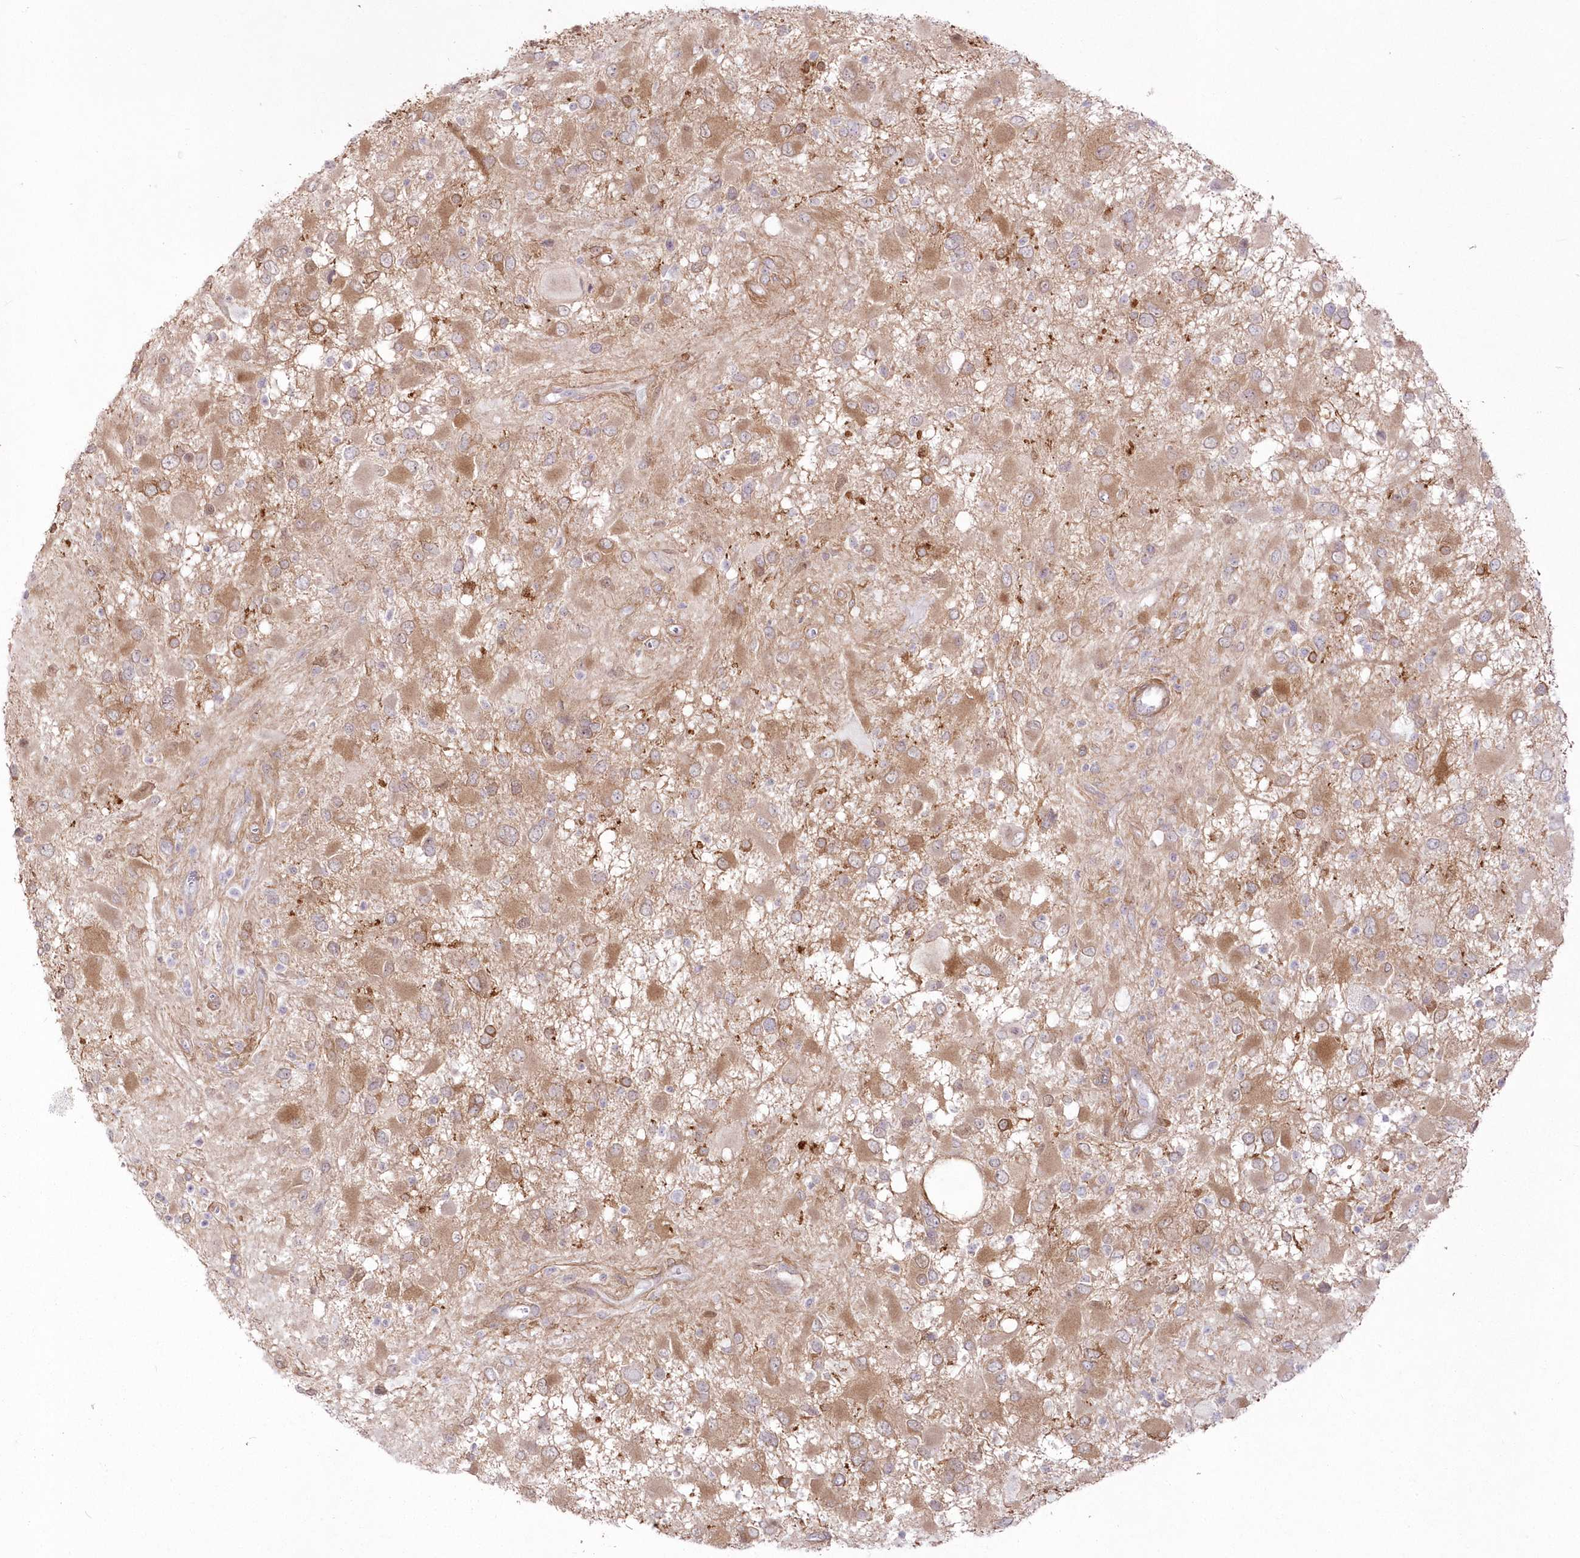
{"staining": {"intensity": "moderate", "quantity": "25%-75%", "location": "cytoplasmic/membranous"}, "tissue": "glioma", "cell_type": "Tumor cells", "image_type": "cancer", "snomed": [{"axis": "morphology", "description": "Glioma, malignant, High grade"}, {"axis": "topography", "description": "Brain"}], "caption": "A brown stain labels moderate cytoplasmic/membranous staining of a protein in glioma tumor cells.", "gene": "SH3PXD2B", "patient": {"sex": "male", "age": 53}}